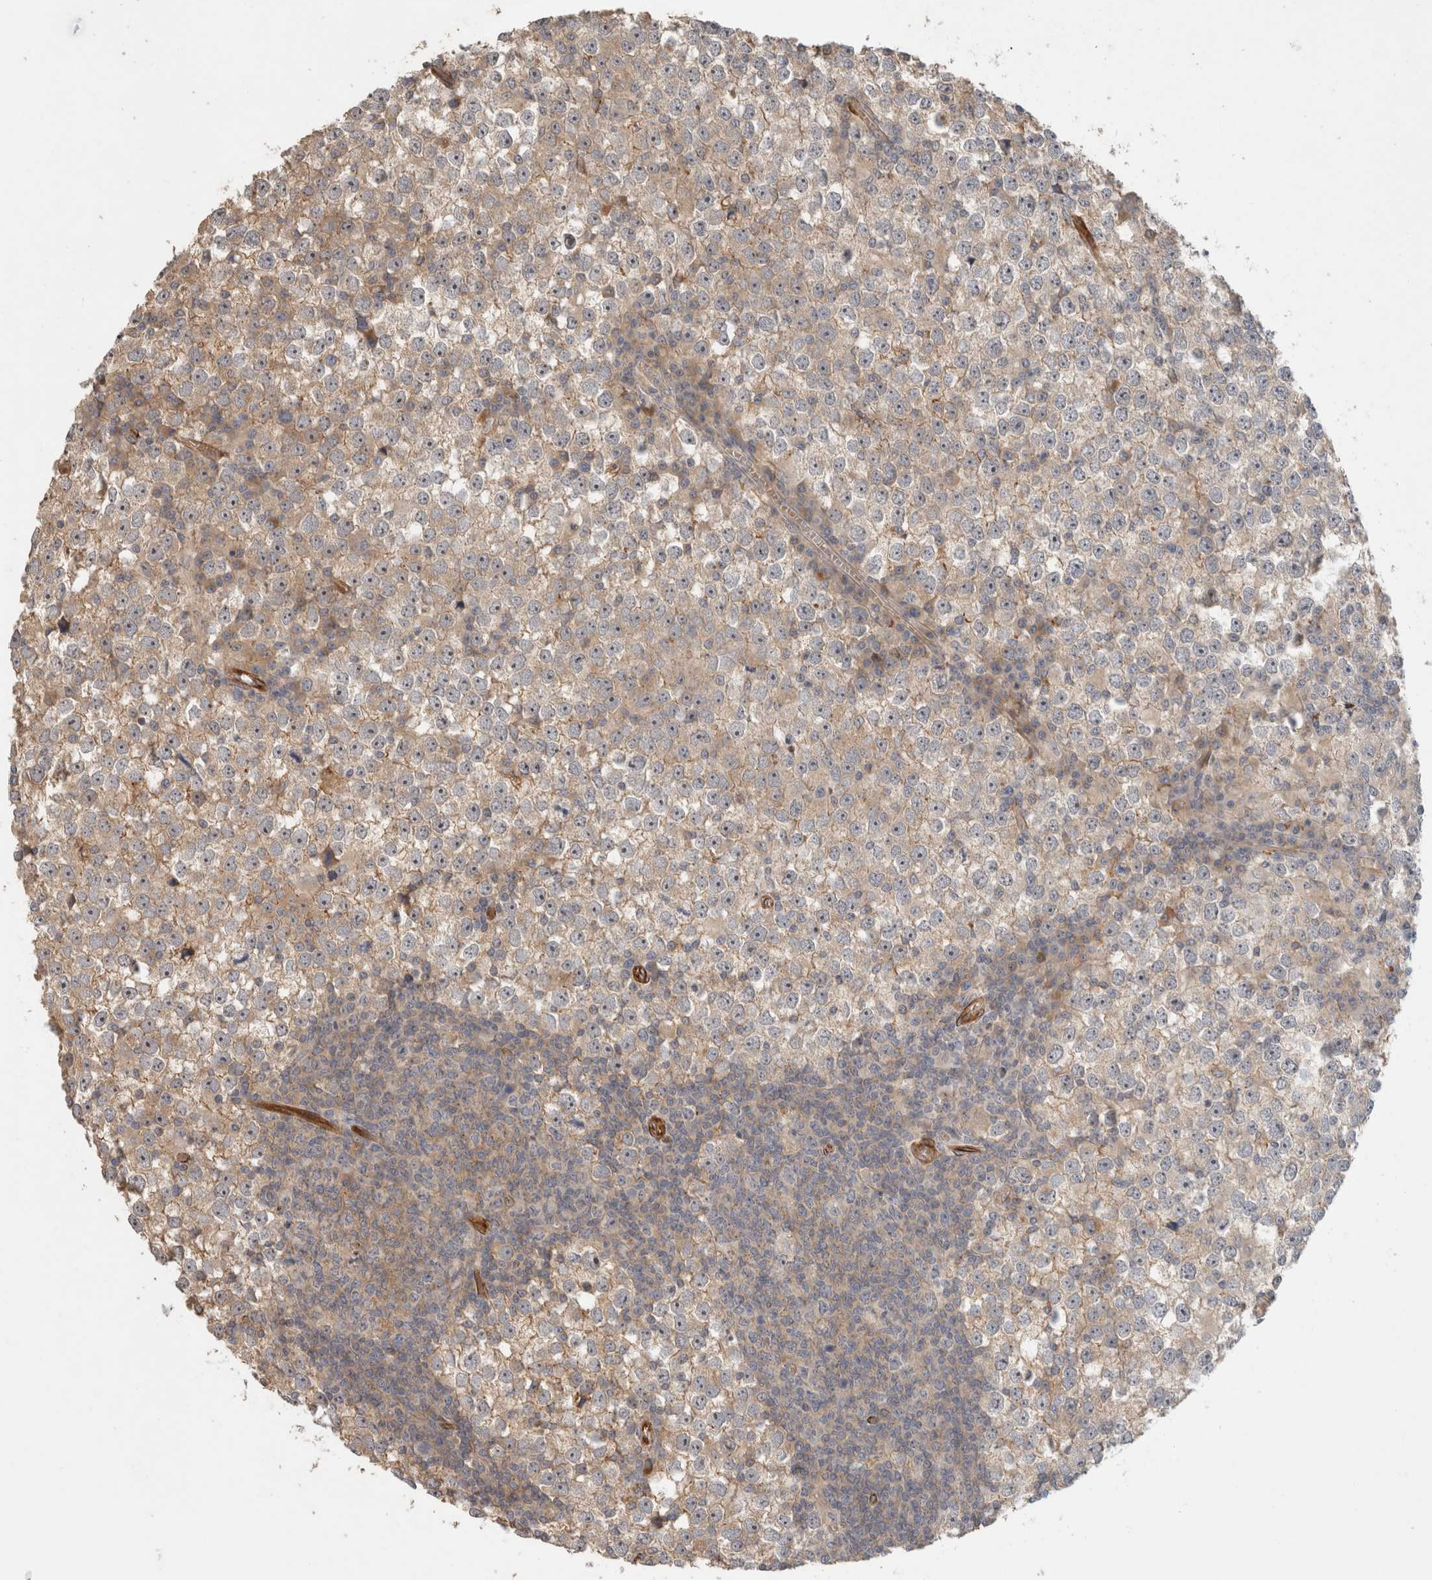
{"staining": {"intensity": "weak", "quantity": "25%-75%", "location": "cytoplasmic/membranous"}, "tissue": "testis cancer", "cell_type": "Tumor cells", "image_type": "cancer", "snomed": [{"axis": "morphology", "description": "Seminoma, NOS"}, {"axis": "topography", "description": "Testis"}], "caption": "Weak cytoplasmic/membranous protein positivity is seen in about 25%-75% of tumor cells in seminoma (testis).", "gene": "SIPA1L2", "patient": {"sex": "male", "age": 65}}